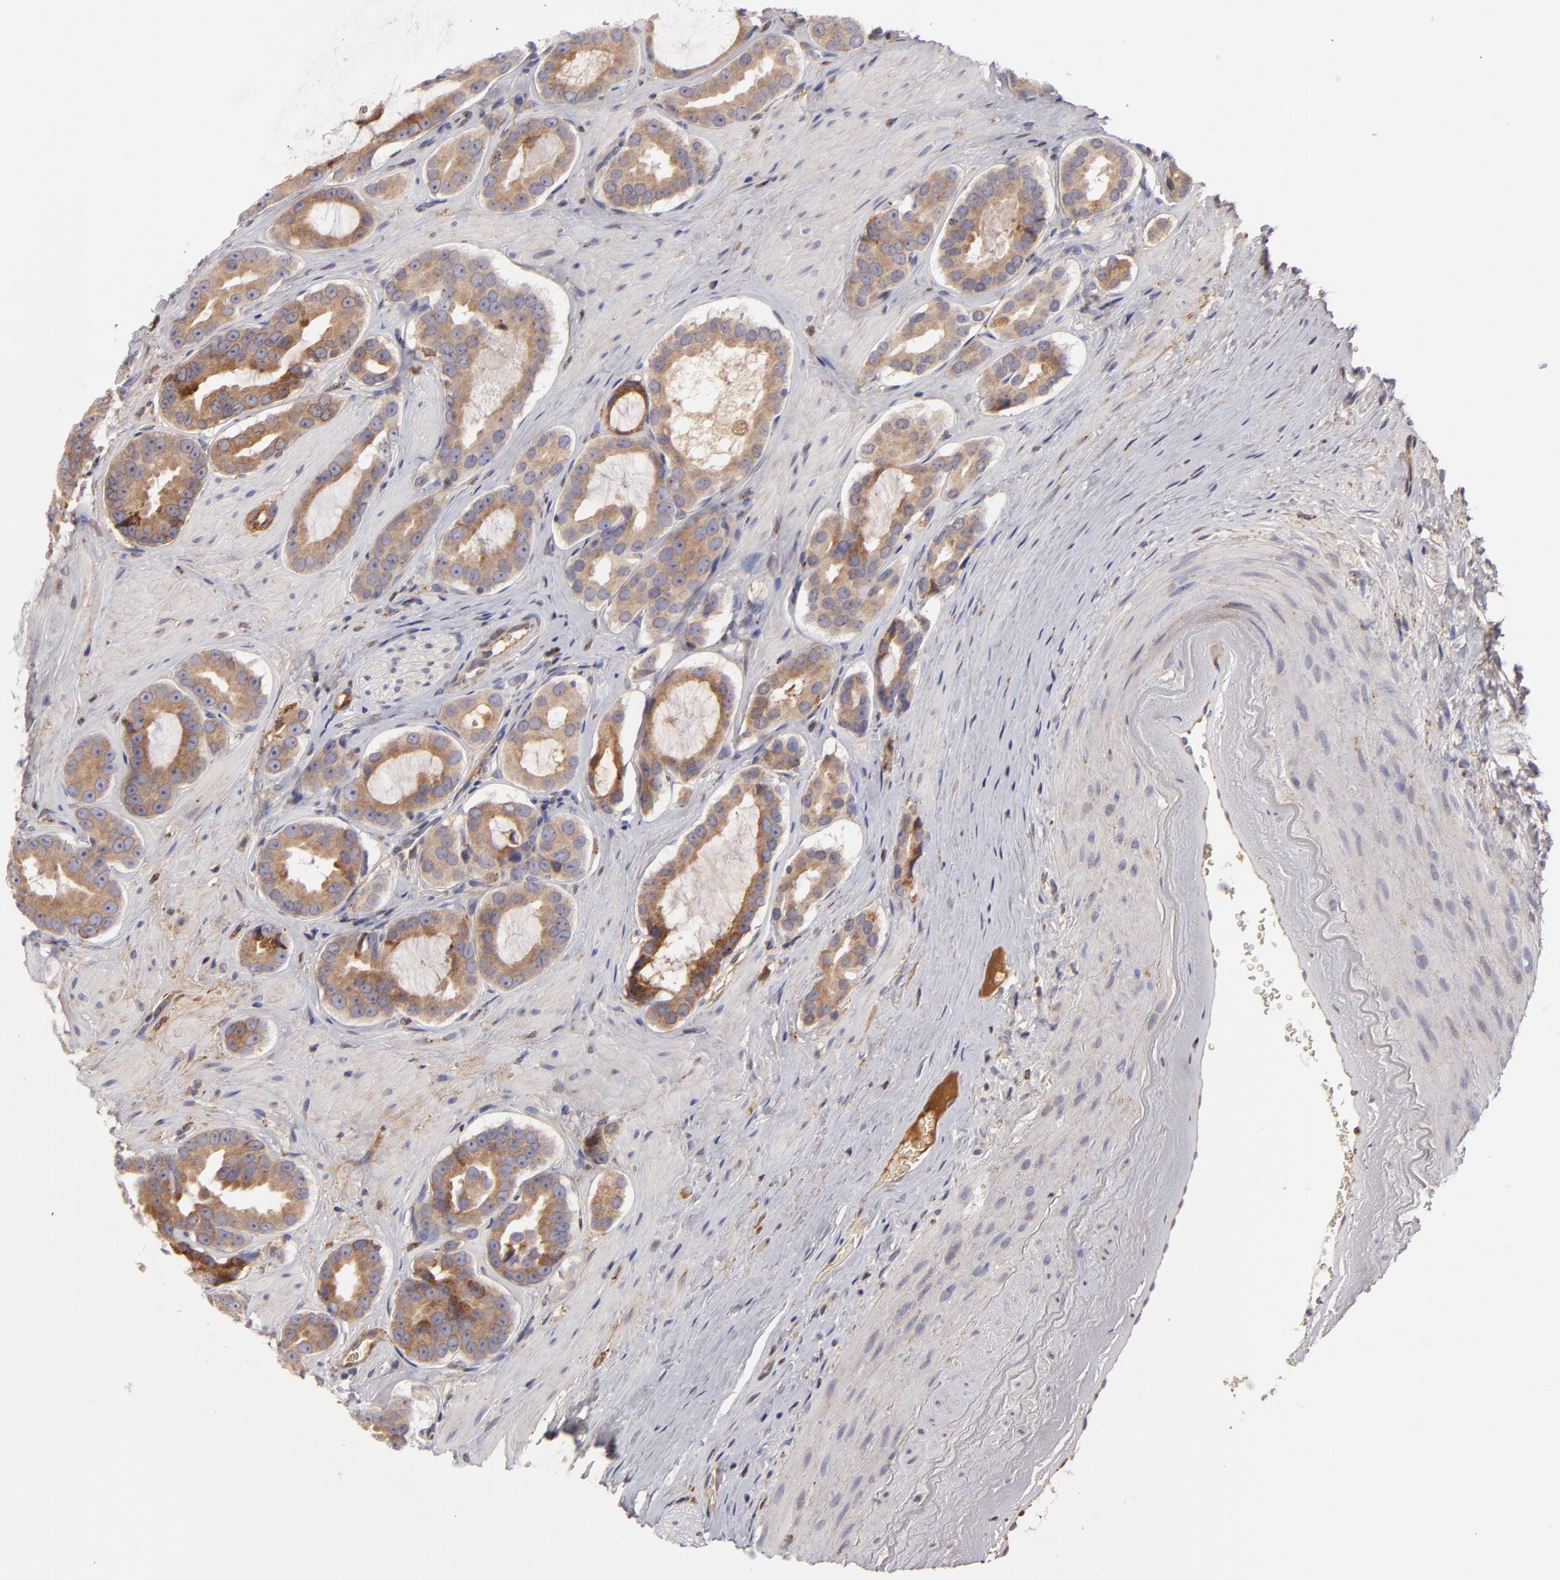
{"staining": {"intensity": "moderate", "quantity": ">75%", "location": "cytoplasmic/membranous"}, "tissue": "prostate cancer", "cell_type": "Tumor cells", "image_type": "cancer", "snomed": [{"axis": "morphology", "description": "Adenocarcinoma, Low grade"}, {"axis": "topography", "description": "Prostate"}], "caption": "About >75% of tumor cells in human prostate adenocarcinoma (low-grade) reveal moderate cytoplasmic/membranous protein positivity as visualized by brown immunohistochemical staining.", "gene": "CFB", "patient": {"sex": "male", "age": 59}}